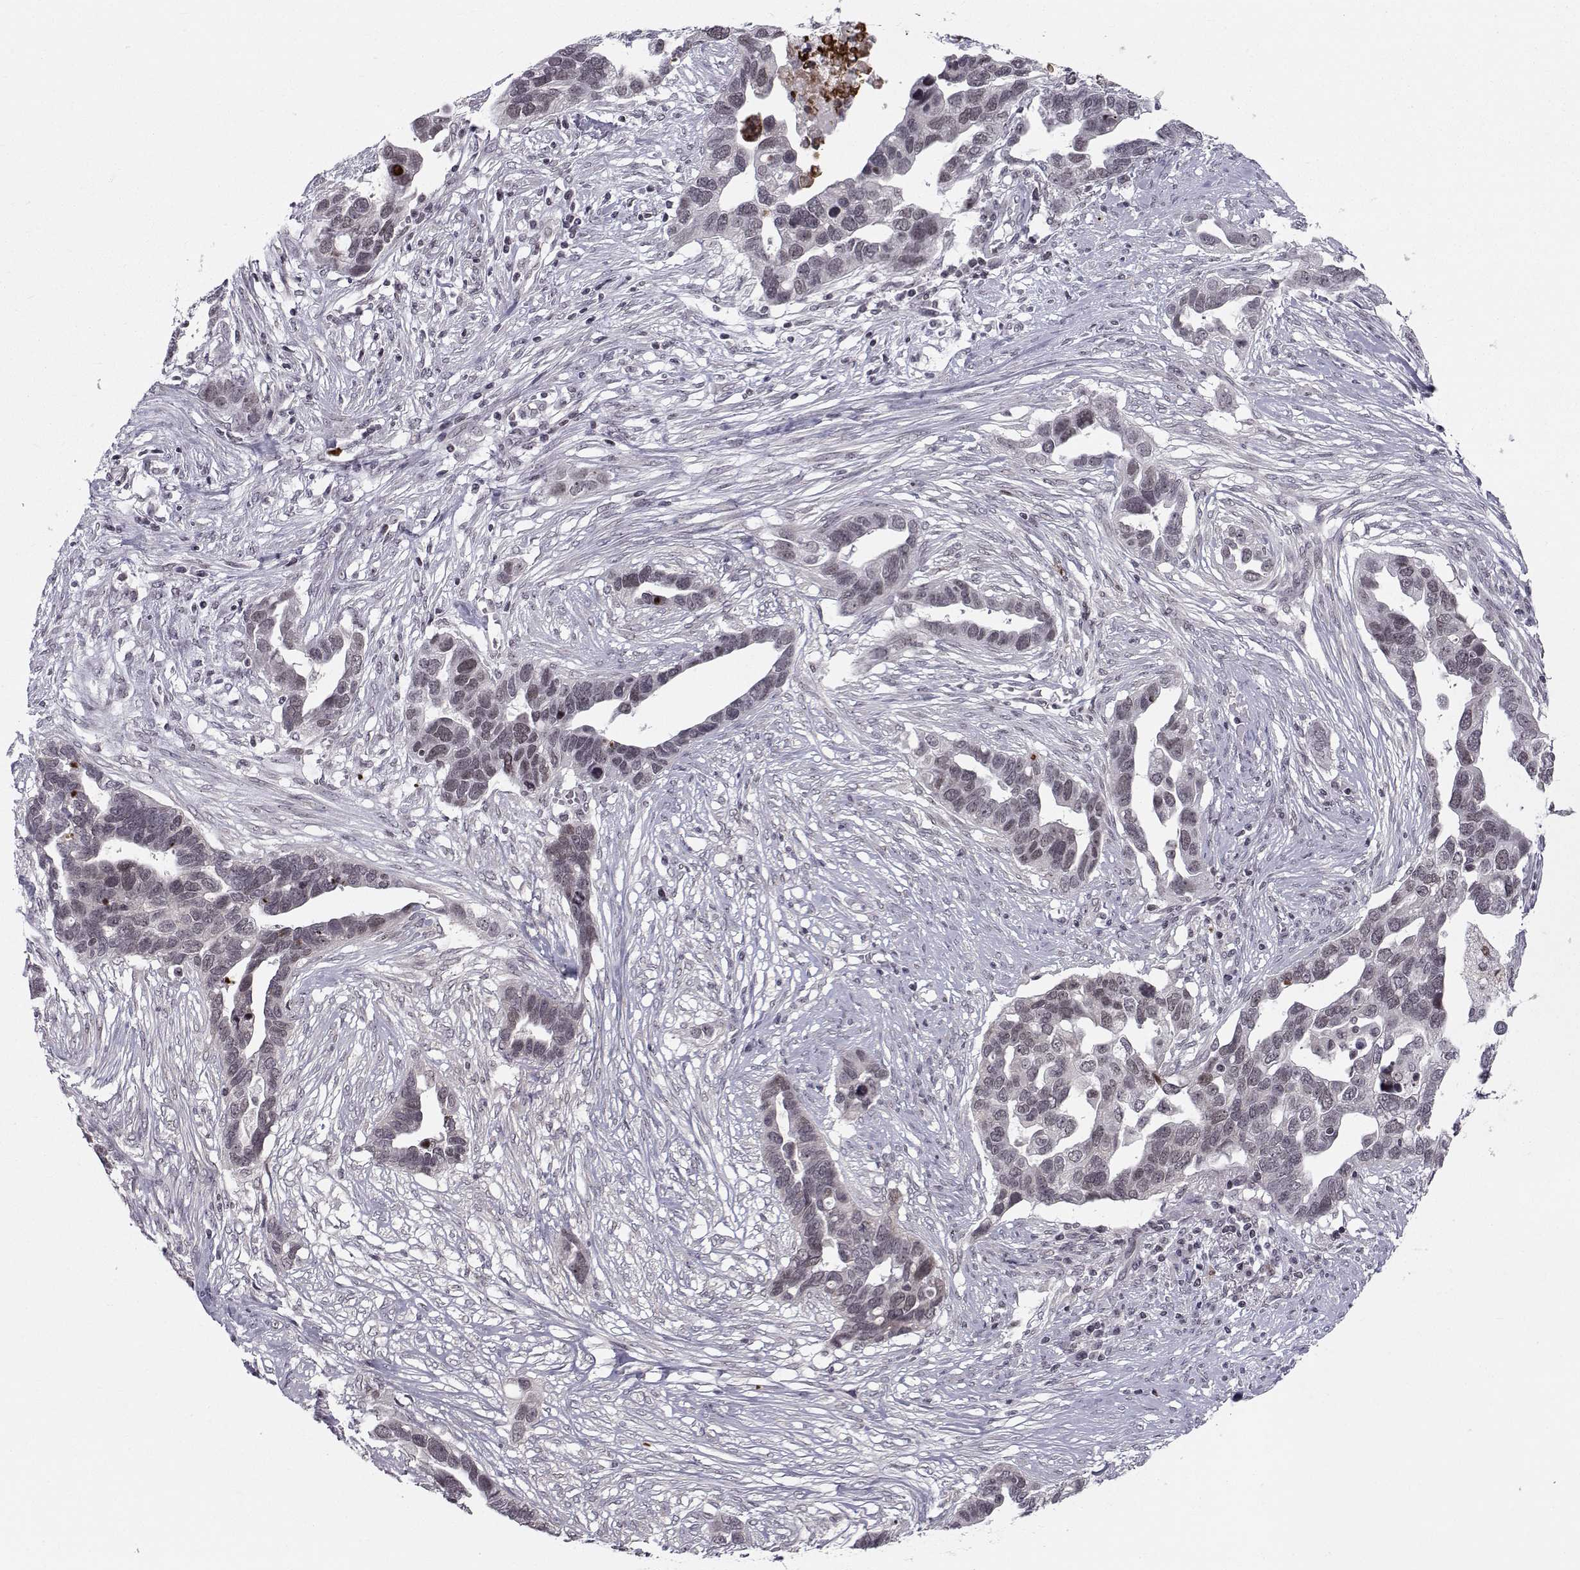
{"staining": {"intensity": "negative", "quantity": "none", "location": "none"}, "tissue": "ovarian cancer", "cell_type": "Tumor cells", "image_type": "cancer", "snomed": [{"axis": "morphology", "description": "Cystadenocarcinoma, serous, NOS"}, {"axis": "topography", "description": "Ovary"}], "caption": "Photomicrograph shows no significant protein expression in tumor cells of ovarian cancer.", "gene": "MARCHF4", "patient": {"sex": "female", "age": 54}}